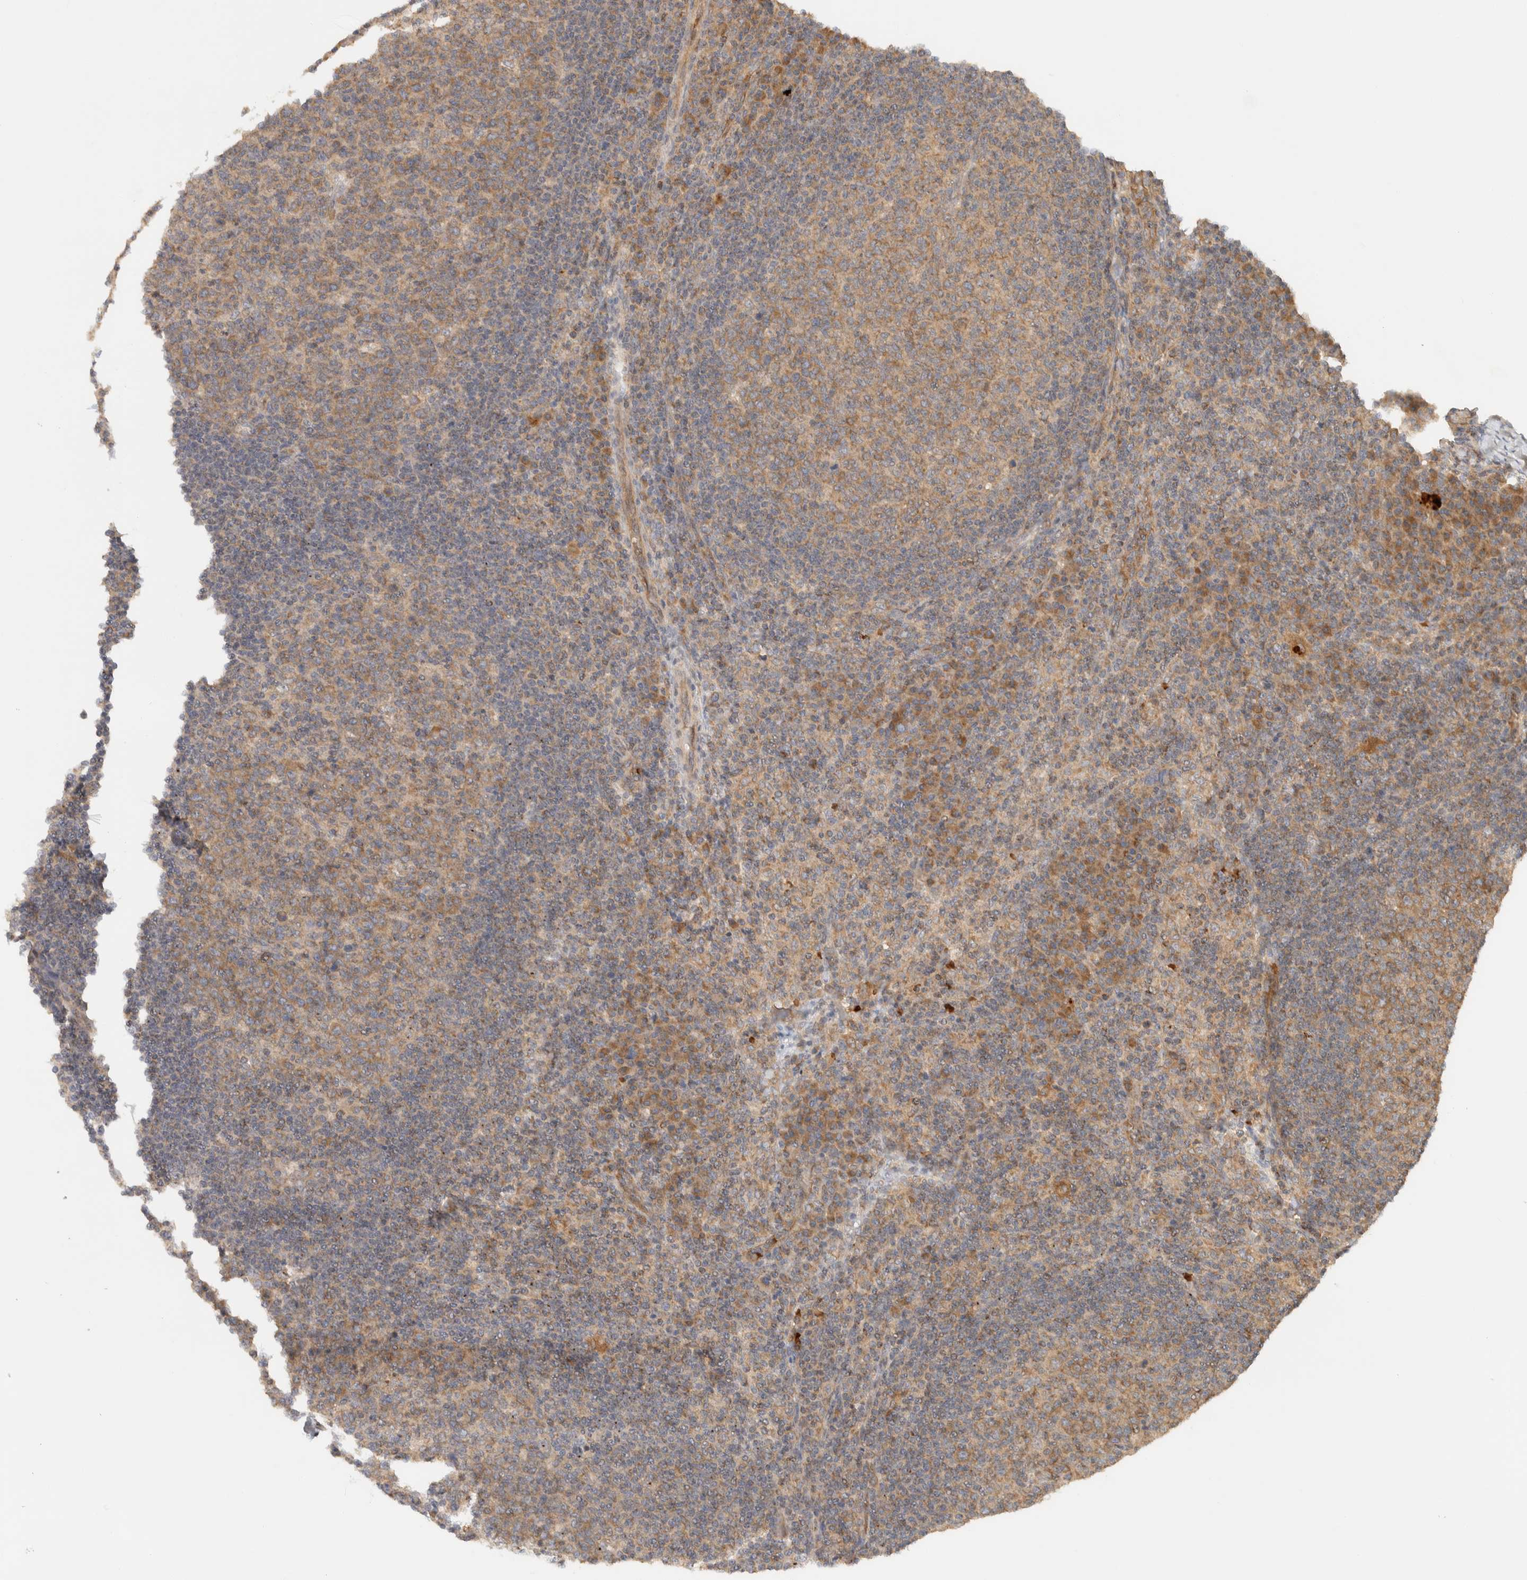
{"staining": {"intensity": "moderate", "quantity": ">75%", "location": "cytoplasmic/membranous"}, "tissue": "lymph node", "cell_type": "Germinal center cells", "image_type": "normal", "snomed": [{"axis": "morphology", "description": "Normal tissue, NOS"}, {"axis": "morphology", "description": "Inflammation, NOS"}, {"axis": "topography", "description": "Lymph node"}], "caption": "This is an image of immunohistochemistry staining of benign lymph node, which shows moderate expression in the cytoplasmic/membranous of germinal center cells.", "gene": "TTI2", "patient": {"sex": "male", "age": 55}}